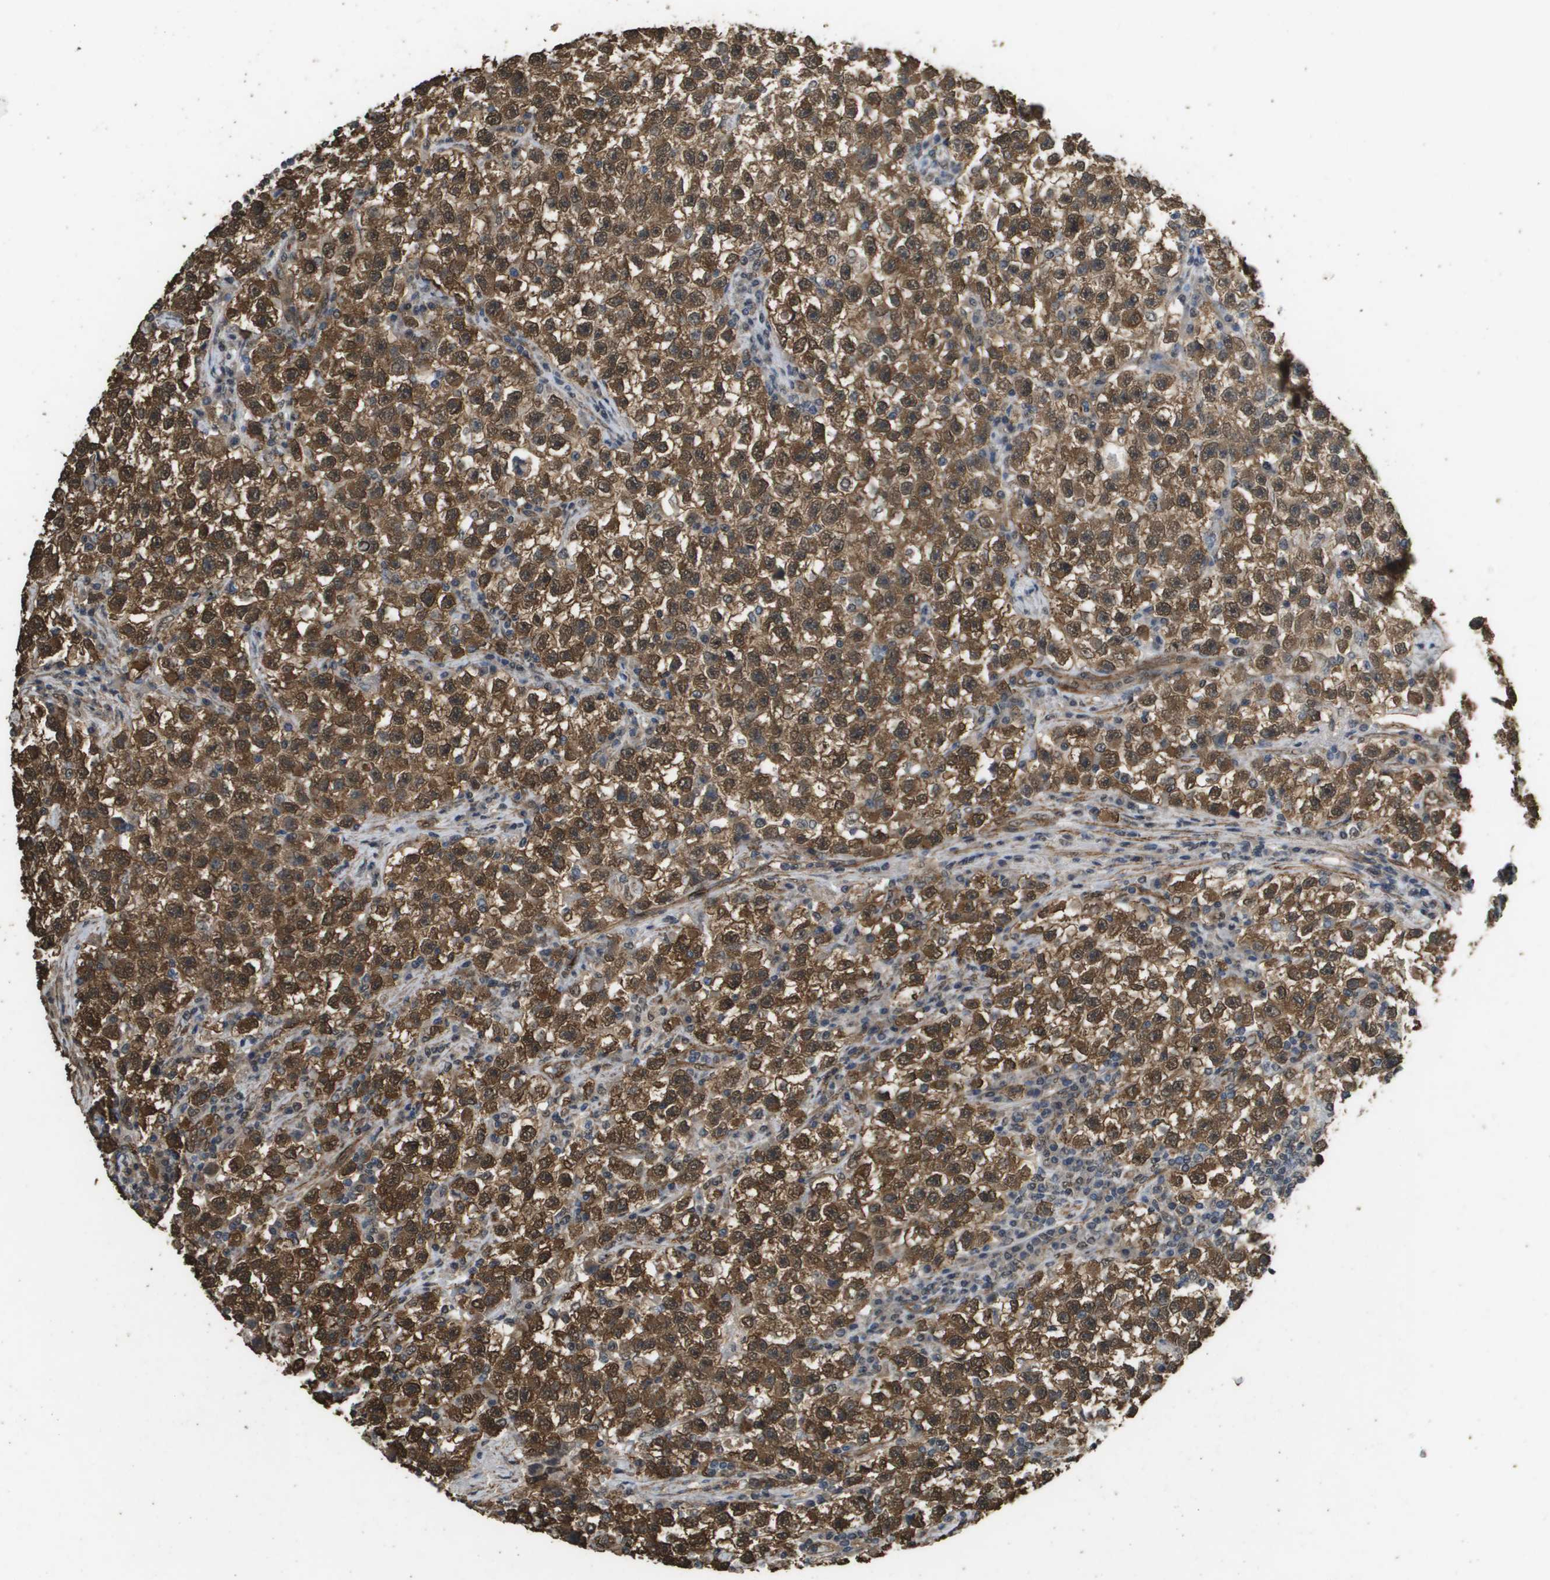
{"staining": {"intensity": "strong", "quantity": ">75%", "location": "cytoplasmic/membranous,nuclear"}, "tissue": "testis cancer", "cell_type": "Tumor cells", "image_type": "cancer", "snomed": [{"axis": "morphology", "description": "Seminoma, NOS"}, {"axis": "topography", "description": "Testis"}], "caption": "Seminoma (testis) stained with immunohistochemistry exhibits strong cytoplasmic/membranous and nuclear expression in approximately >75% of tumor cells.", "gene": "AAMP", "patient": {"sex": "male", "age": 22}}